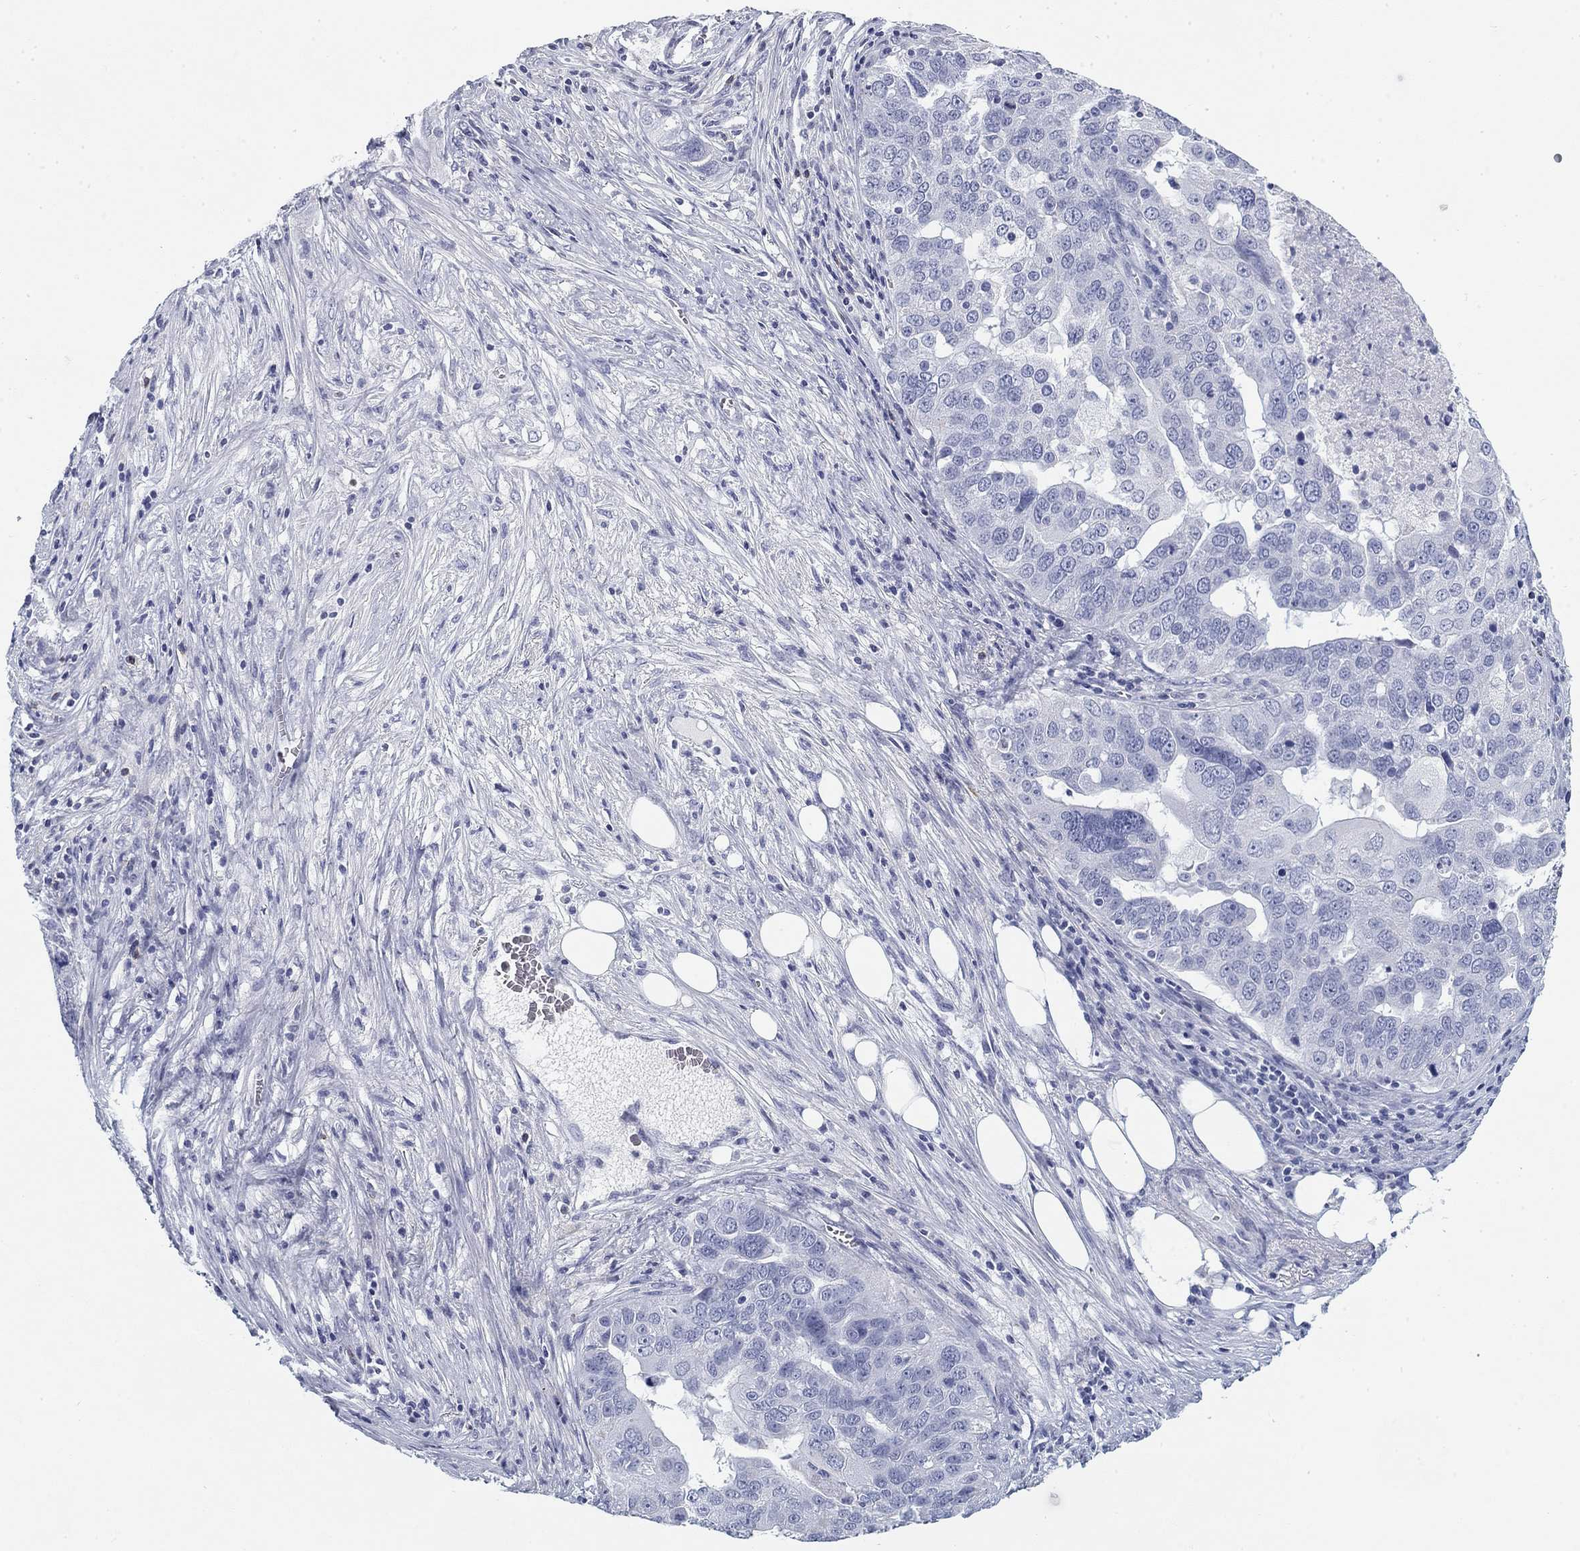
{"staining": {"intensity": "negative", "quantity": "none", "location": "none"}, "tissue": "ovarian cancer", "cell_type": "Tumor cells", "image_type": "cancer", "snomed": [{"axis": "morphology", "description": "Carcinoma, endometroid"}, {"axis": "topography", "description": "Soft tissue"}, {"axis": "topography", "description": "Ovary"}], "caption": "Immunohistochemical staining of ovarian cancer reveals no significant expression in tumor cells.", "gene": "CD79B", "patient": {"sex": "female", "age": 52}}